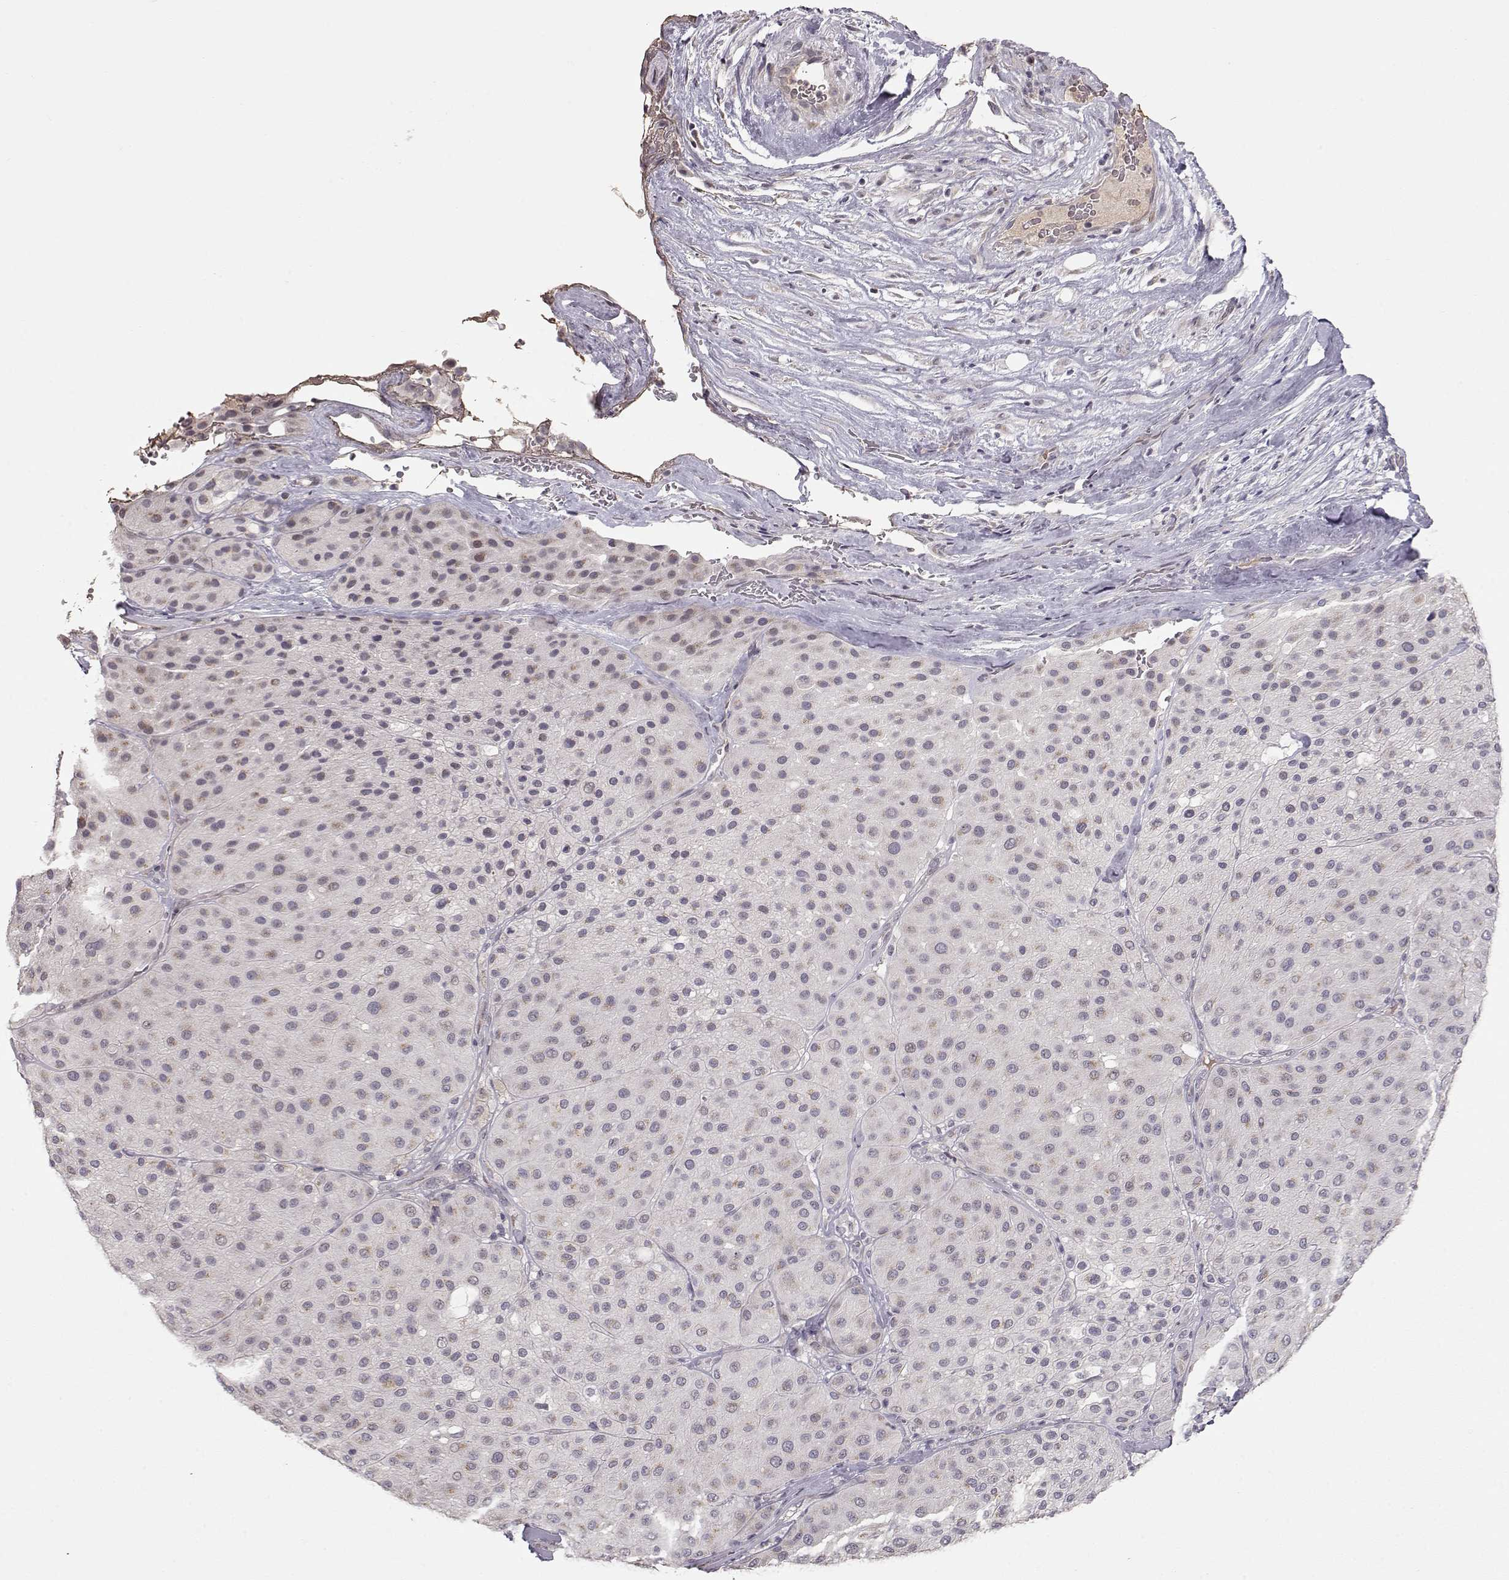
{"staining": {"intensity": "weak", "quantity": "25%-75%", "location": "cytoplasmic/membranous"}, "tissue": "melanoma", "cell_type": "Tumor cells", "image_type": "cancer", "snomed": [{"axis": "morphology", "description": "Malignant melanoma, Metastatic site"}, {"axis": "topography", "description": "Smooth muscle"}], "caption": "Immunohistochemistry of malignant melanoma (metastatic site) reveals low levels of weak cytoplasmic/membranous expression in approximately 25%-75% of tumor cells.", "gene": "PNMT", "patient": {"sex": "male", "age": 41}}